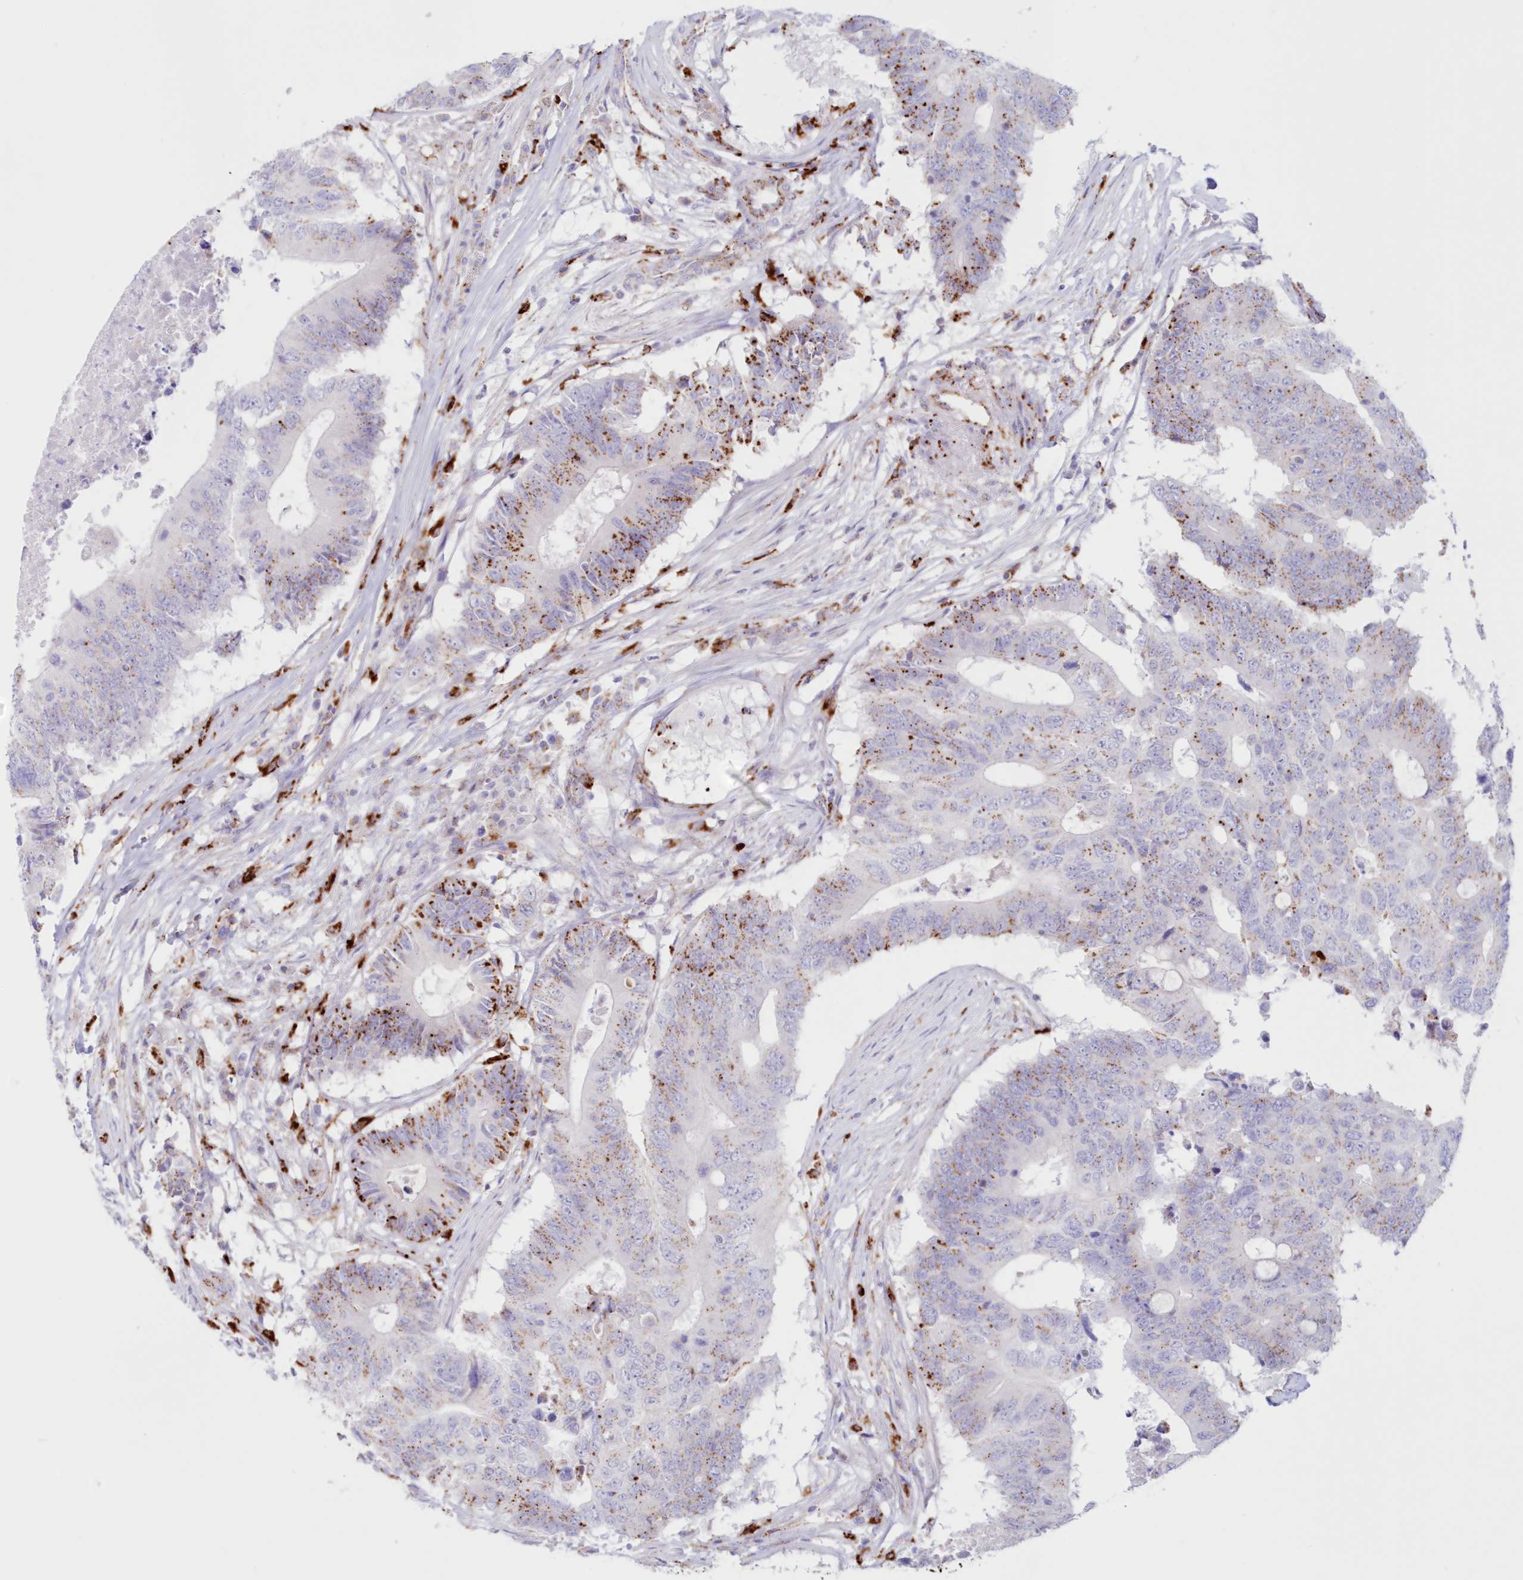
{"staining": {"intensity": "moderate", "quantity": "25%-75%", "location": "cytoplasmic/membranous"}, "tissue": "colorectal cancer", "cell_type": "Tumor cells", "image_type": "cancer", "snomed": [{"axis": "morphology", "description": "Adenocarcinoma, NOS"}, {"axis": "topography", "description": "Colon"}], "caption": "Human colorectal cancer stained for a protein (brown) shows moderate cytoplasmic/membranous positive staining in approximately 25%-75% of tumor cells.", "gene": "TPP1", "patient": {"sex": "male", "age": 71}}